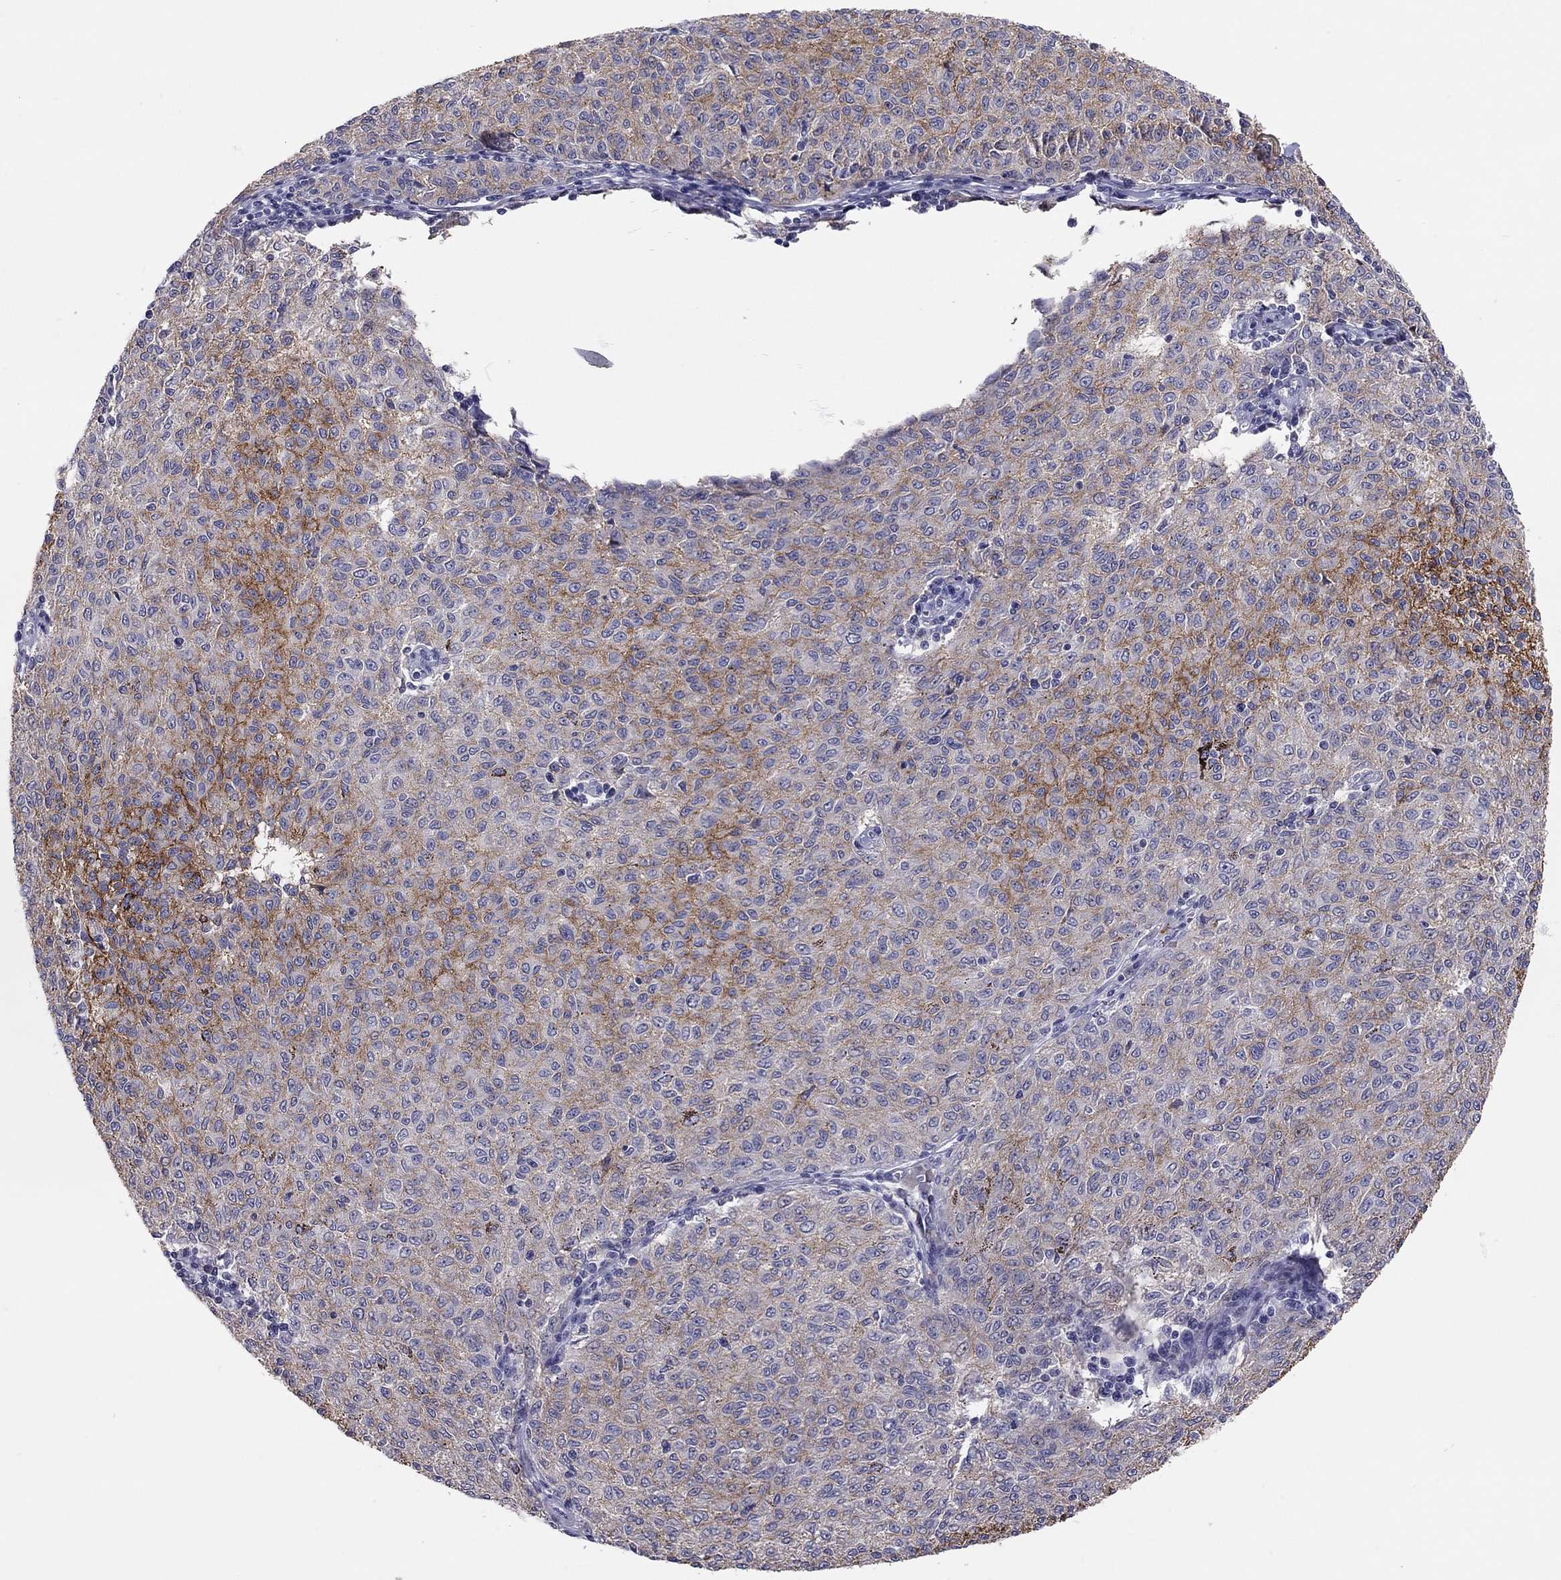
{"staining": {"intensity": "strong", "quantity": "<25%", "location": "cytoplasmic/membranous"}, "tissue": "melanoma", "cell_type": "Tumor cells", "image_type": "cancer", "snomed": [{"axis": "morphology", "description": "Malignant melanoma, NOS"}, {"axis": "topography", "description": "Skin"}], "caption": "Malignant melanoma tissue demonstrates strong cytoplasmic/membranous positivity in about <25% of tumor cells (DAB IHC with brightfield microscopy, high magnification).", "gene": "SCARB1", "patient": {"sex": "female", "age": 72}}